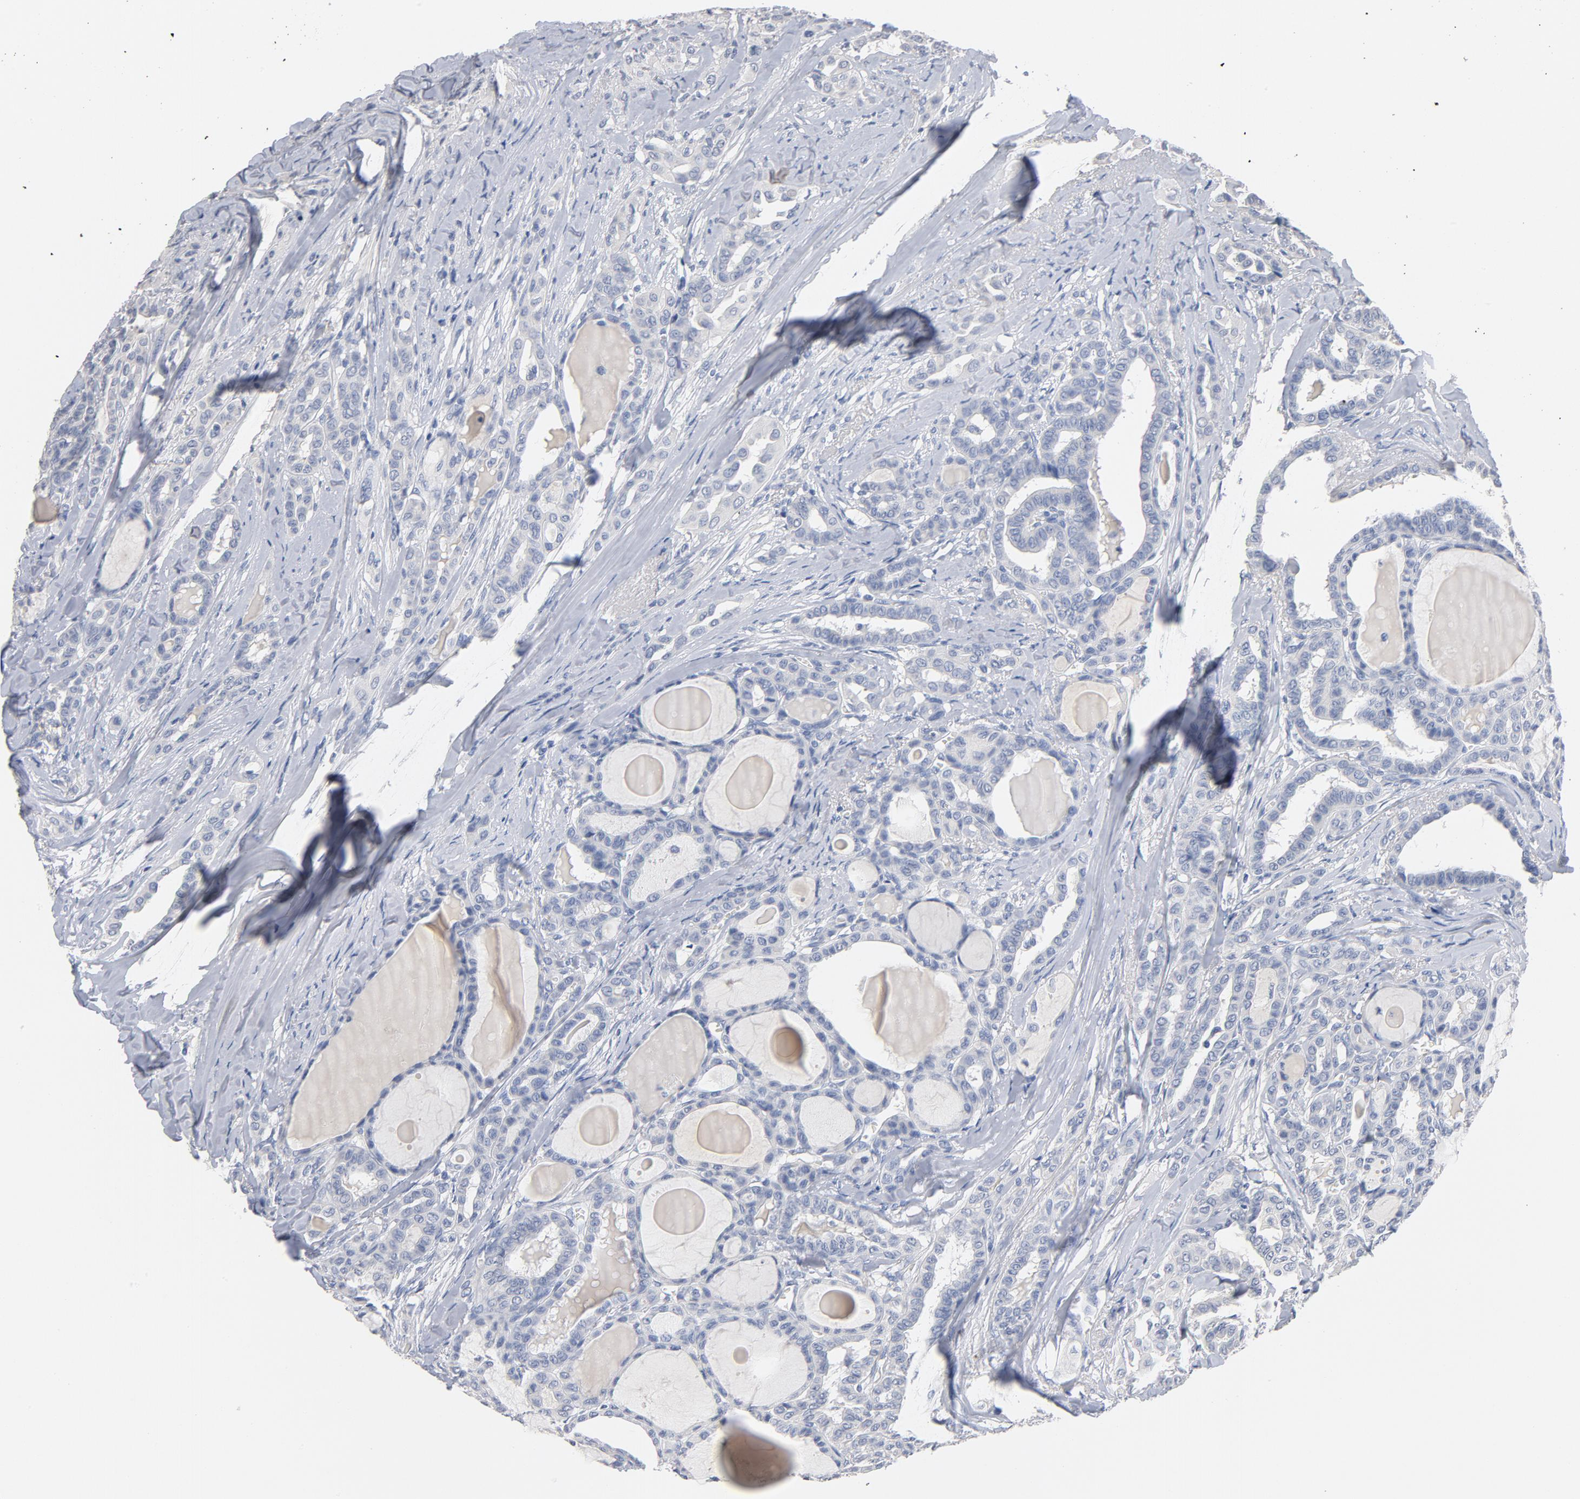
{"staining": {"intensity": "negative", "quantity": "none", "location": "none"}, "tissue": "thyroid cancer", "cell_type": "Tumor cells", "image_type": "cancer", "snomed": [{"axis": "morphology", "description": "Carcinoma, NOS"}, {"axis": "topography", "description": "Thyroid gland"}], "caption": "DAB (3,3'-diaminobenzidine) immunohistochemical staining of human carcinoma (thyroid) exhibits no significant staining in tumor cells.", "gene": "ZCCHC13", "patient": {"sex": "female", "age": 91}}